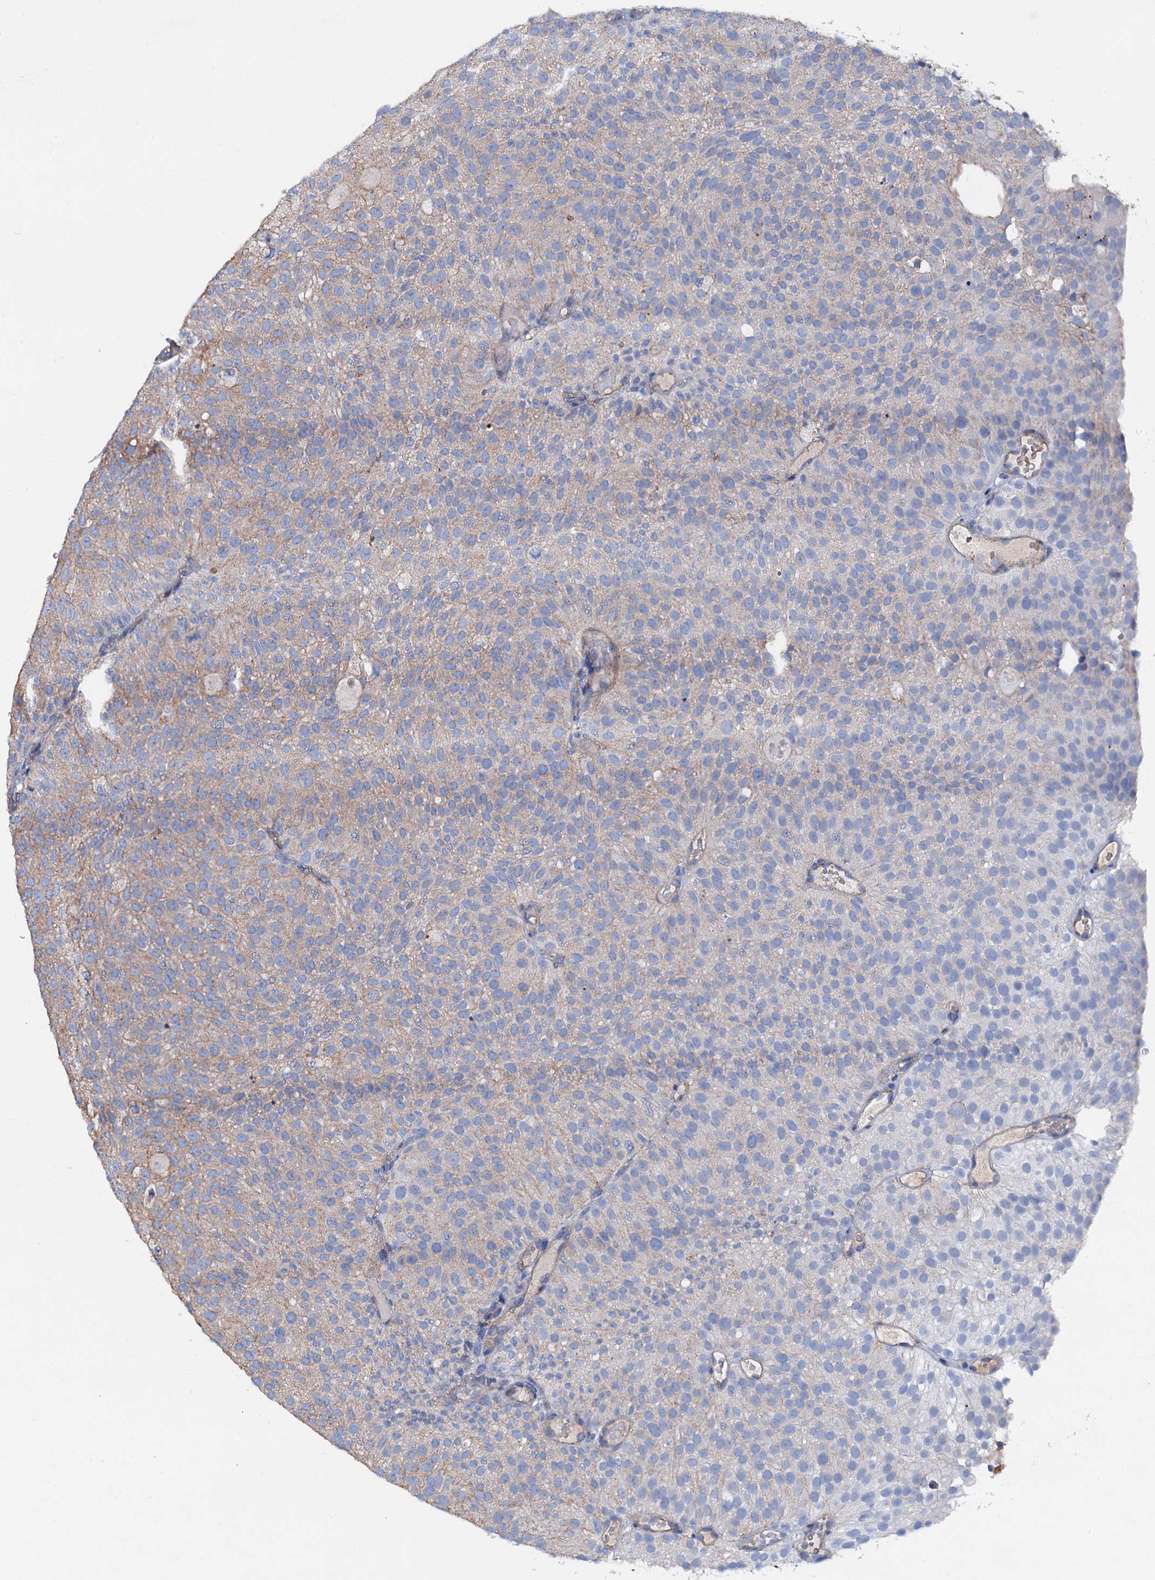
{"staining": {"intensity": "weak", "quantity": "<25%", "location": "cytoplasmic/membranous"}, "tissue": "urothelial cancer", "cell_type": "Tumor cells", "image_type": "cancer", "snomed": [{"axis": "morphology", "description": "Urothelial carcinoma, Low grade"}, {"axis": "topography", "description": "Urinary bladder"}], "caption": "Immunohistochemistry (IHC) histopathology image of urothelial carcinoma (low-grade) stained for a protein (brown), which exhibits no expression in tumor cells. (DAB IHC with hematoxylin counter stain).", "gene": "MS4A4E", "patient": {"sex": "male", "age": 78}}